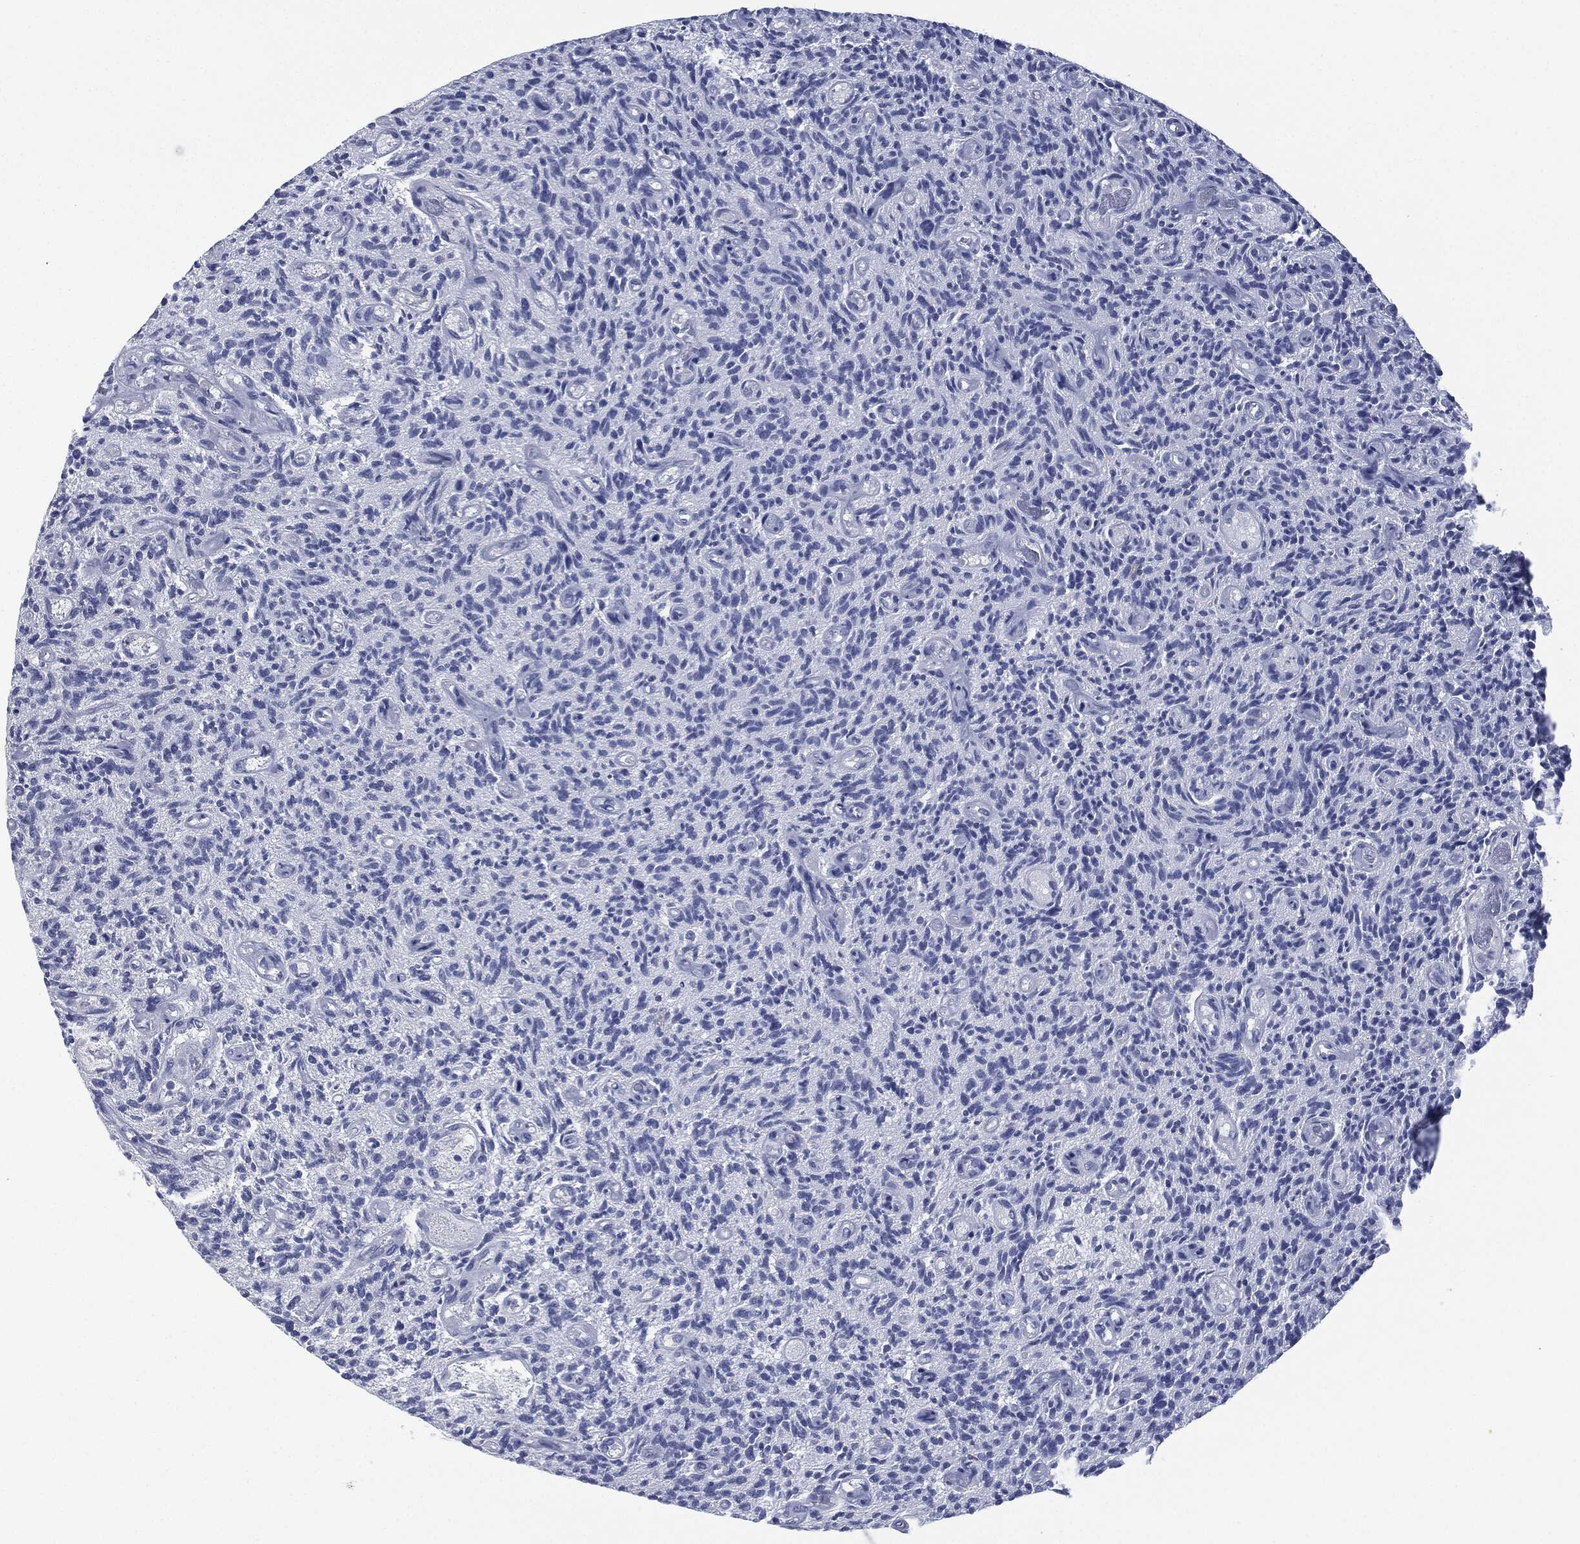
{"staining": {"intensity": "negative", "quantity": "none", "location": "none"}, "tissue": "glioma", "cell_type": "Tumor cells", "image_type": "cancer", "snomed": [{"axis": "morphology", "description": "Glioma, malignant, High grade"}, {"axis": "topography", "description": "Brain"}], "caption": "There is no significant staining in tumor cells of malignant high-grade glioma. Brightfield microscopy of IHC stained with DAB (3,3'-diaminobenzidine) (brown) and hematoxylin (blue), captured at high magnification.", "gene": "MUC16", "patient": {"sex": "male", "age": 64}}